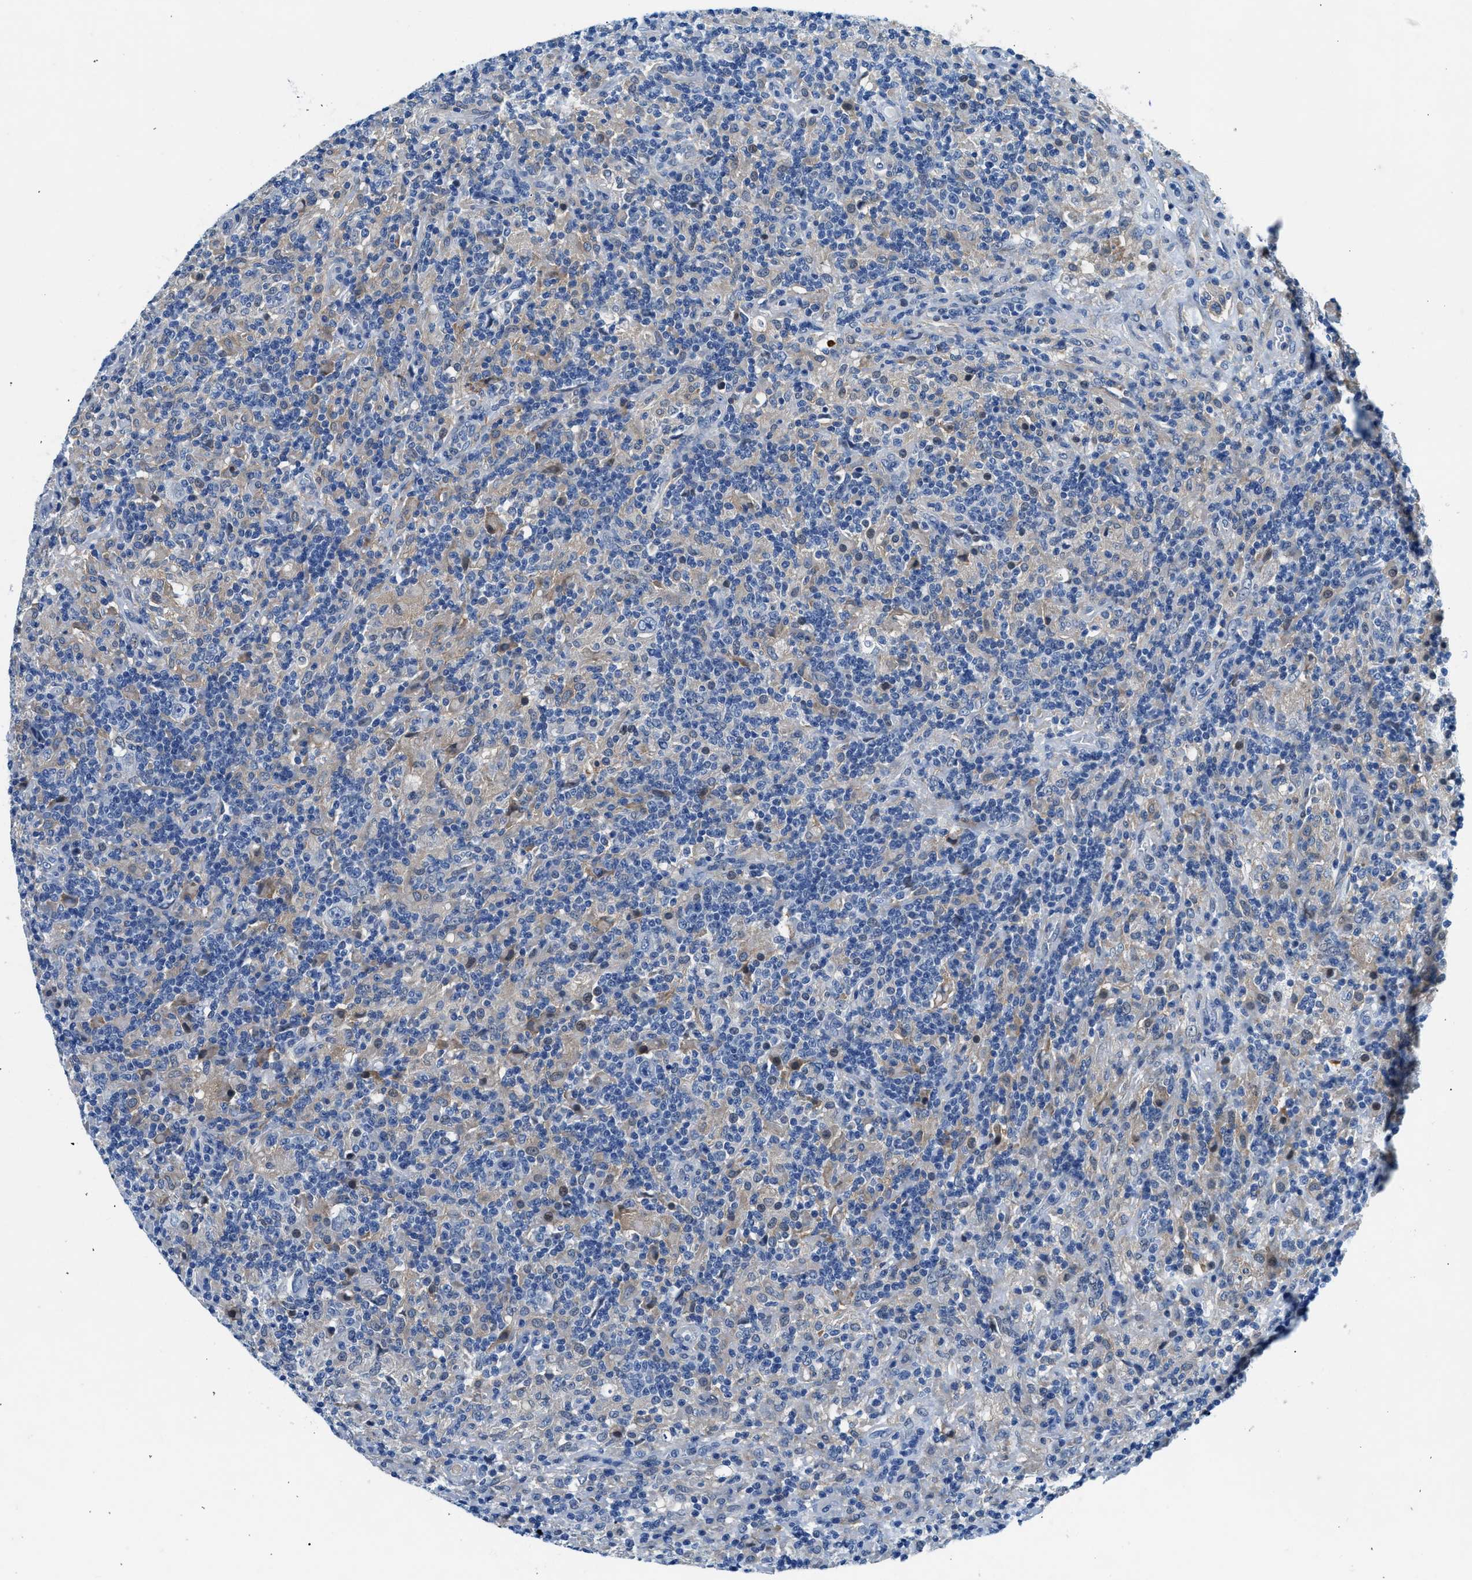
{"staining": {"intensity": "negative", "quantity": "none", "location": "none"}, "tissue": "lymphoma", "cell_type": "Tumor cells", "image_type": "cancer", "snomed": [{"axis": "morphology", "description": "Hodgkin's disease, NOS"}, {"axis": "topography", "description": "Lymph node"}], "caption": "IHC histopathology image of human lymphoma stained for a protein (brown), which exhibits no expression in tumor cells.", "gene": "COPS2", "patient": {"sex": "male", "age": 70}}